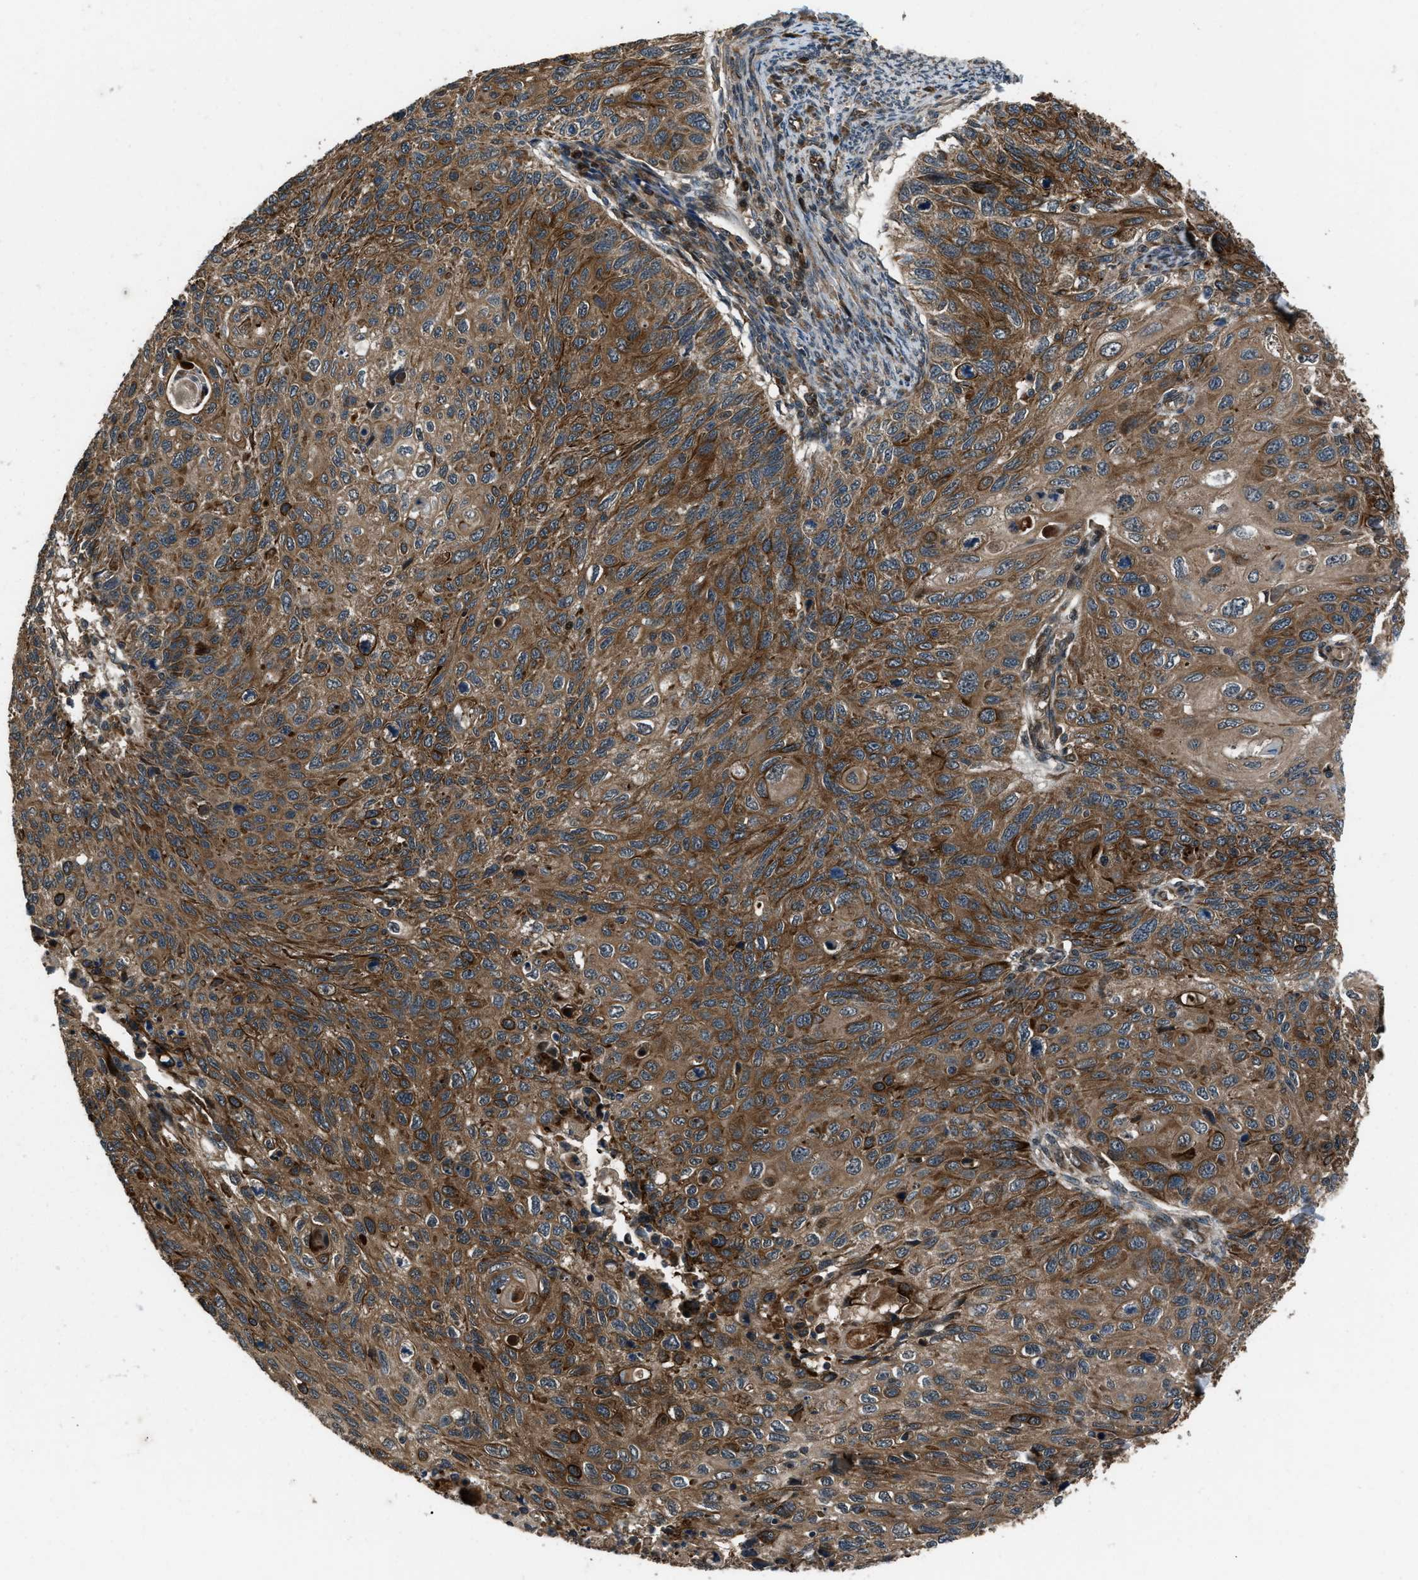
{"staining": {"intensity": "moderate", "quantity": ">75%", "location": "cytoplasmic/membranous"}, "tissue": "cervical cancer", "cell_type": "Tumor cells", "image_type": "cancer", "snomed": [{"axis": "morphology", "description": "Squamous cell carcinoma, NOS"}, {"axis": "topography", "description": "Cervix"}], "caption": "Tumor cells show medium levels of moderate cytoplasmic/membranous expression in about >75% of cells in human cervical squamous cell carcinoma. (brown staining indicates protein expression, while blue staining denotes nuclei).", "gene": "IRAK4", "patient": {"sex": "female", "age": 70}}